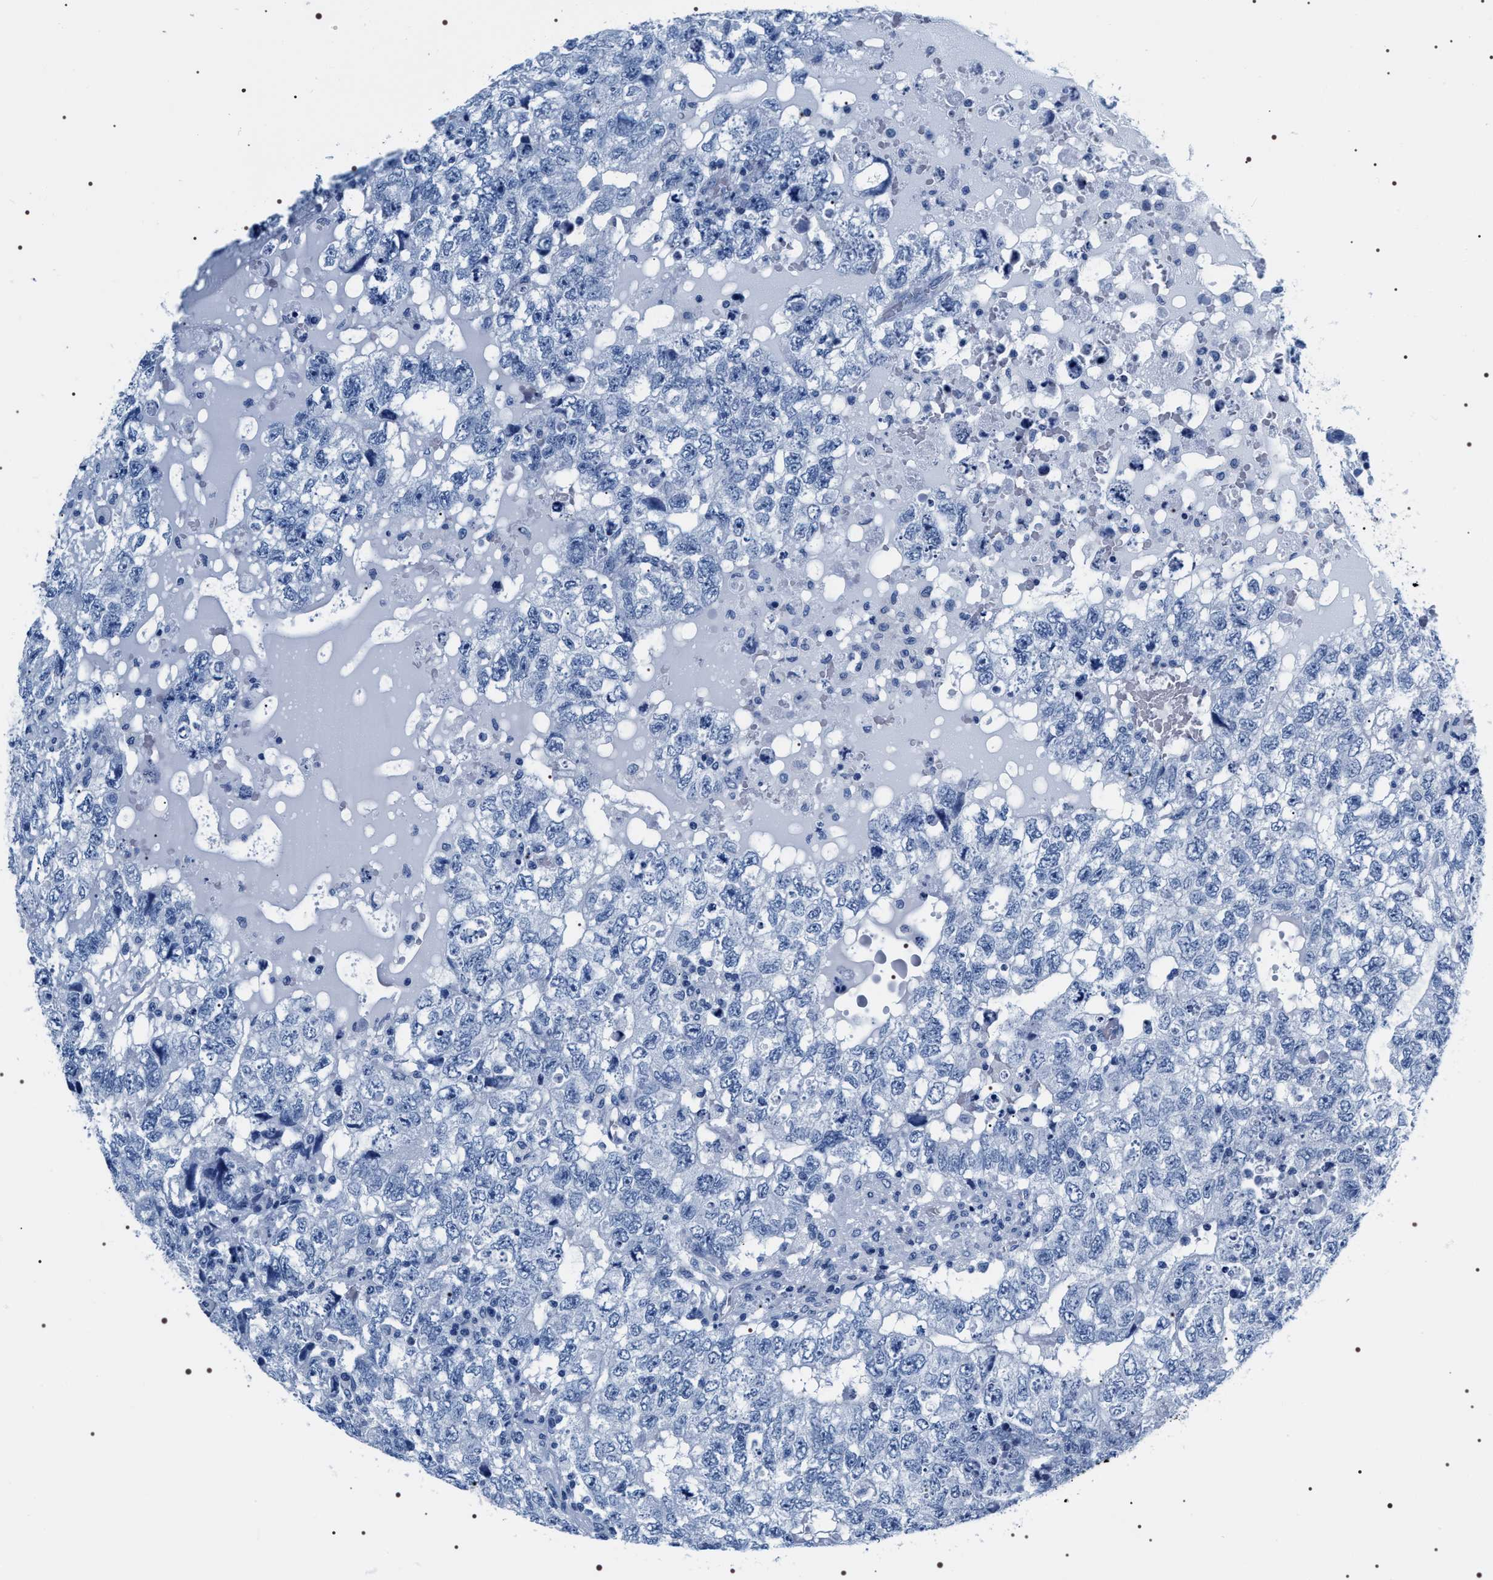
{"staining": {"intensity": "negative", "quantity": "none", "location": "none"}, "tissue": "testis cancer", "cell_type": "Tumor cells", "image_type": "cancer", "snomed": [{"axis": "morphology", "description": "Carcinoma, Embryonal, NOS"}, {"axis": "topography", "description": "Testis"}], "caption": "DAB immunohistochemical staining of testis embryonal carcinoma demonstrates no significant expression in tumor cells. Brightfield microscopy of IHC stained with DAB (brown) and hematoxylin (blue), captured at high magnification.", "gene": "ADH4", "patient": {"sex": "male", "age": 36}}